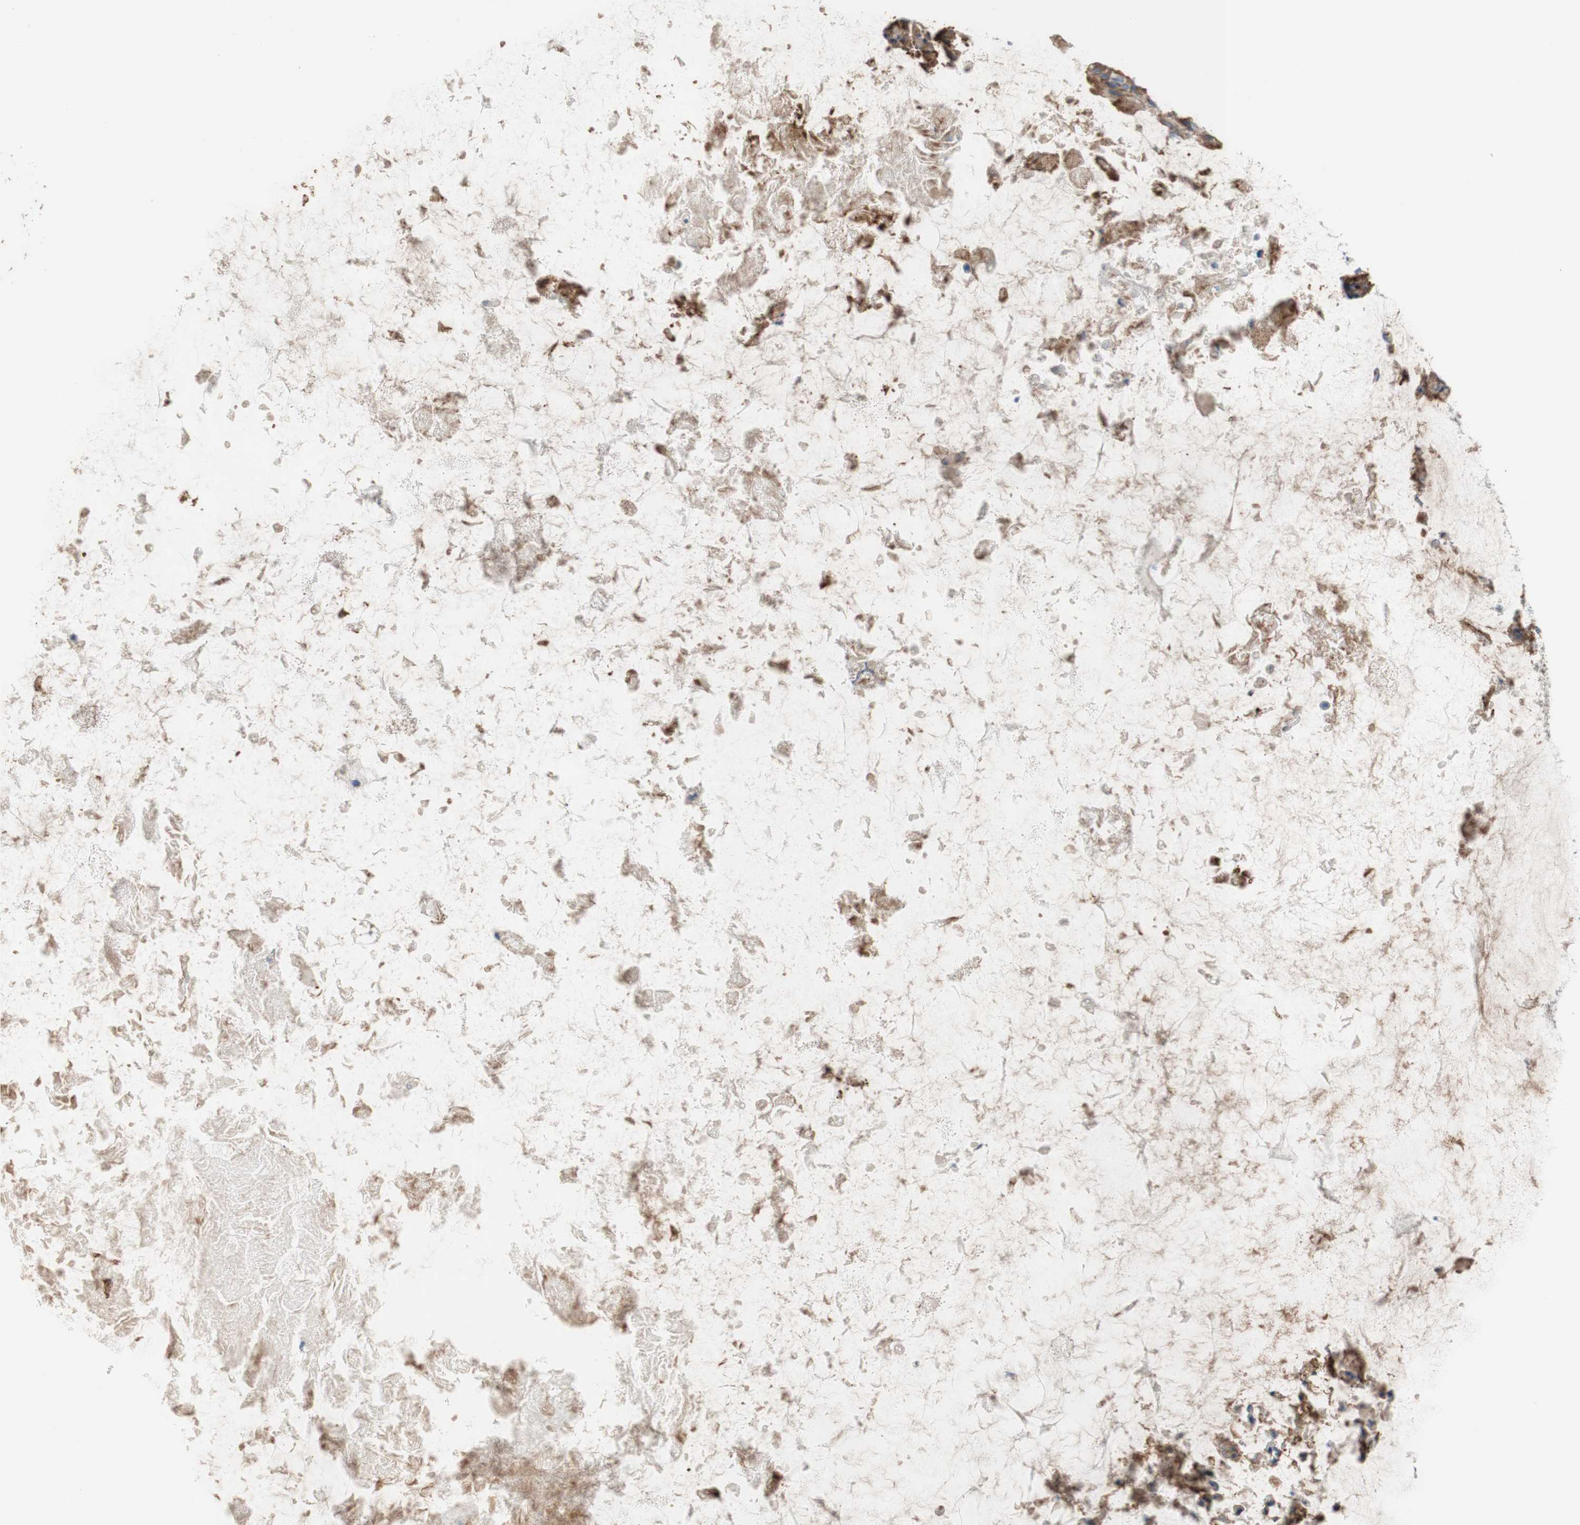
{"staining": {"intensity": "moderate", "quantity": ">75%", "location": "cytoplasmic/membranous"}, "tissue": "ovarian cancer", "cell_type": "Tumor cells", "image_type": "cancer", "snomed": [{"axis": "morphology", "description": "Cystadenocarcinoma, mucinous, NOS"}, {"axis": "topography", "description": "Ovary"}], "caption": "Protein expression analysis of mucinous cystadenocarcinoma (ovarian) exhibits moderate cytoplasmic/membranous staining in about >75% of tumor cells.", "gene": "F3", "patient": {"sex": "female", "age": 61}}